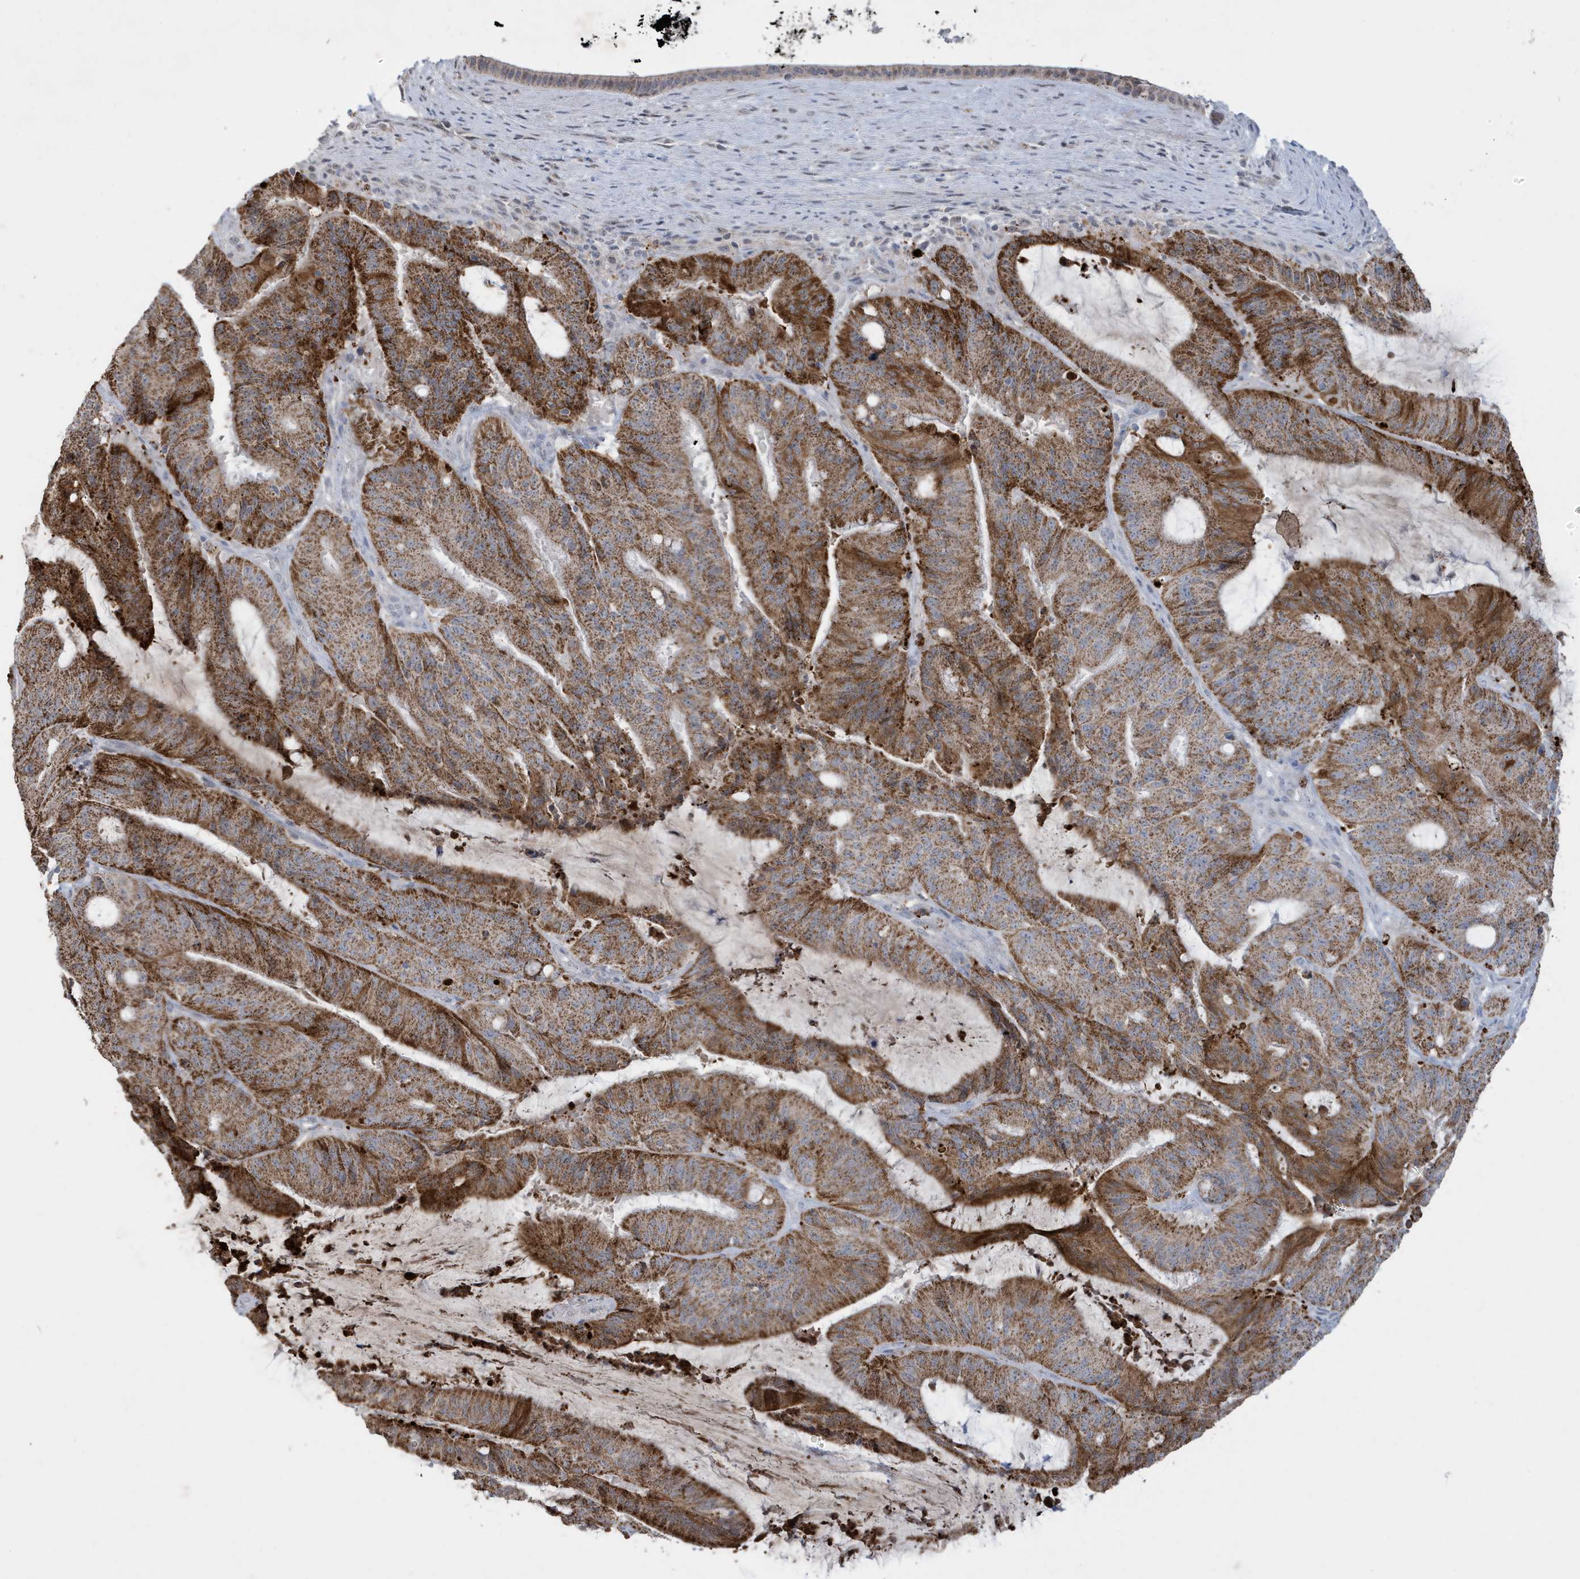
{"staining": {"intensity": "strong", "quantity": ">75%", "location": "cytoplasmic/membranous"}, "tissue": "liver cancer", "cell_type": "Tumor cells", "image_type": "cancer", "snomed": [{"axis": "morphology", "description": "Normal tissue, NOS"}, {"axis": "morphology", "description": "Cholangiocarcinoma"}, {"axis": "topography", "description": "Liver"}, {"axis": "topography", "description": "Peripheral nerve tissue"}], "caption": "A brown stain shows strong cytoplasmic/membranous expression of a protein in cholangiocarcinoma (liver) tumor cells.", "gene": "FNDC1", "patient": {"sex": "female", "age": 73}}